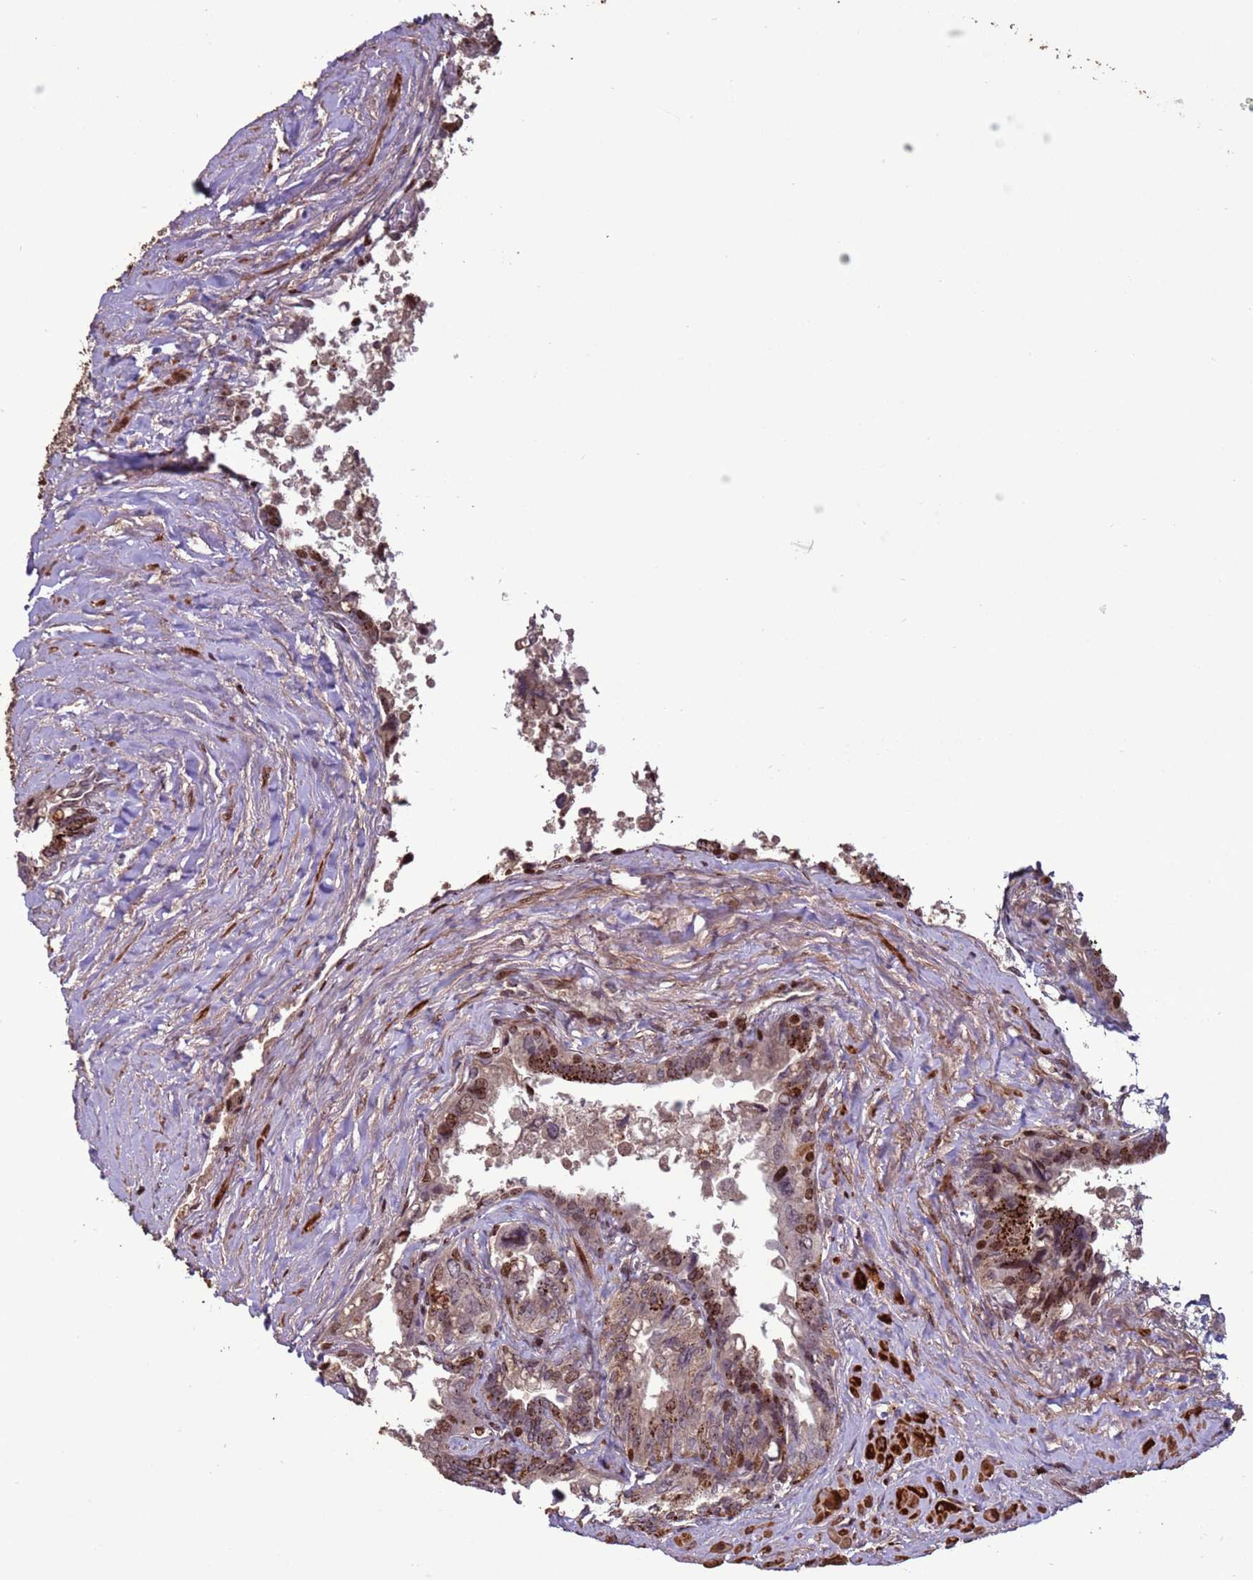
{"staining": {"intensity": "moderate", "quantity": "<25%", "location": "cytoplasmic/membranous,nuclear"}, "tissue": "seminal vesicle", "cell_type": "Glandular cells", "image_type": "normal", "snomed": [{"axis": "morphology", "description": "Normal tissue, NOS"}, {"axis": "topography", "description": "Seminal veicle"}, {"axis": "topography", "description": "Peripheral nerve tissue"}], "caption": "Normal seminal vesicle displays moderate cytoplasmic/membranous,nuclear positivity in about <25% of glandular cells (DAB IHC, brown staining for protein, blue staining for nuclei)..", "gene": "HGH1", "patient": {"sex": "male", "age": 60}}